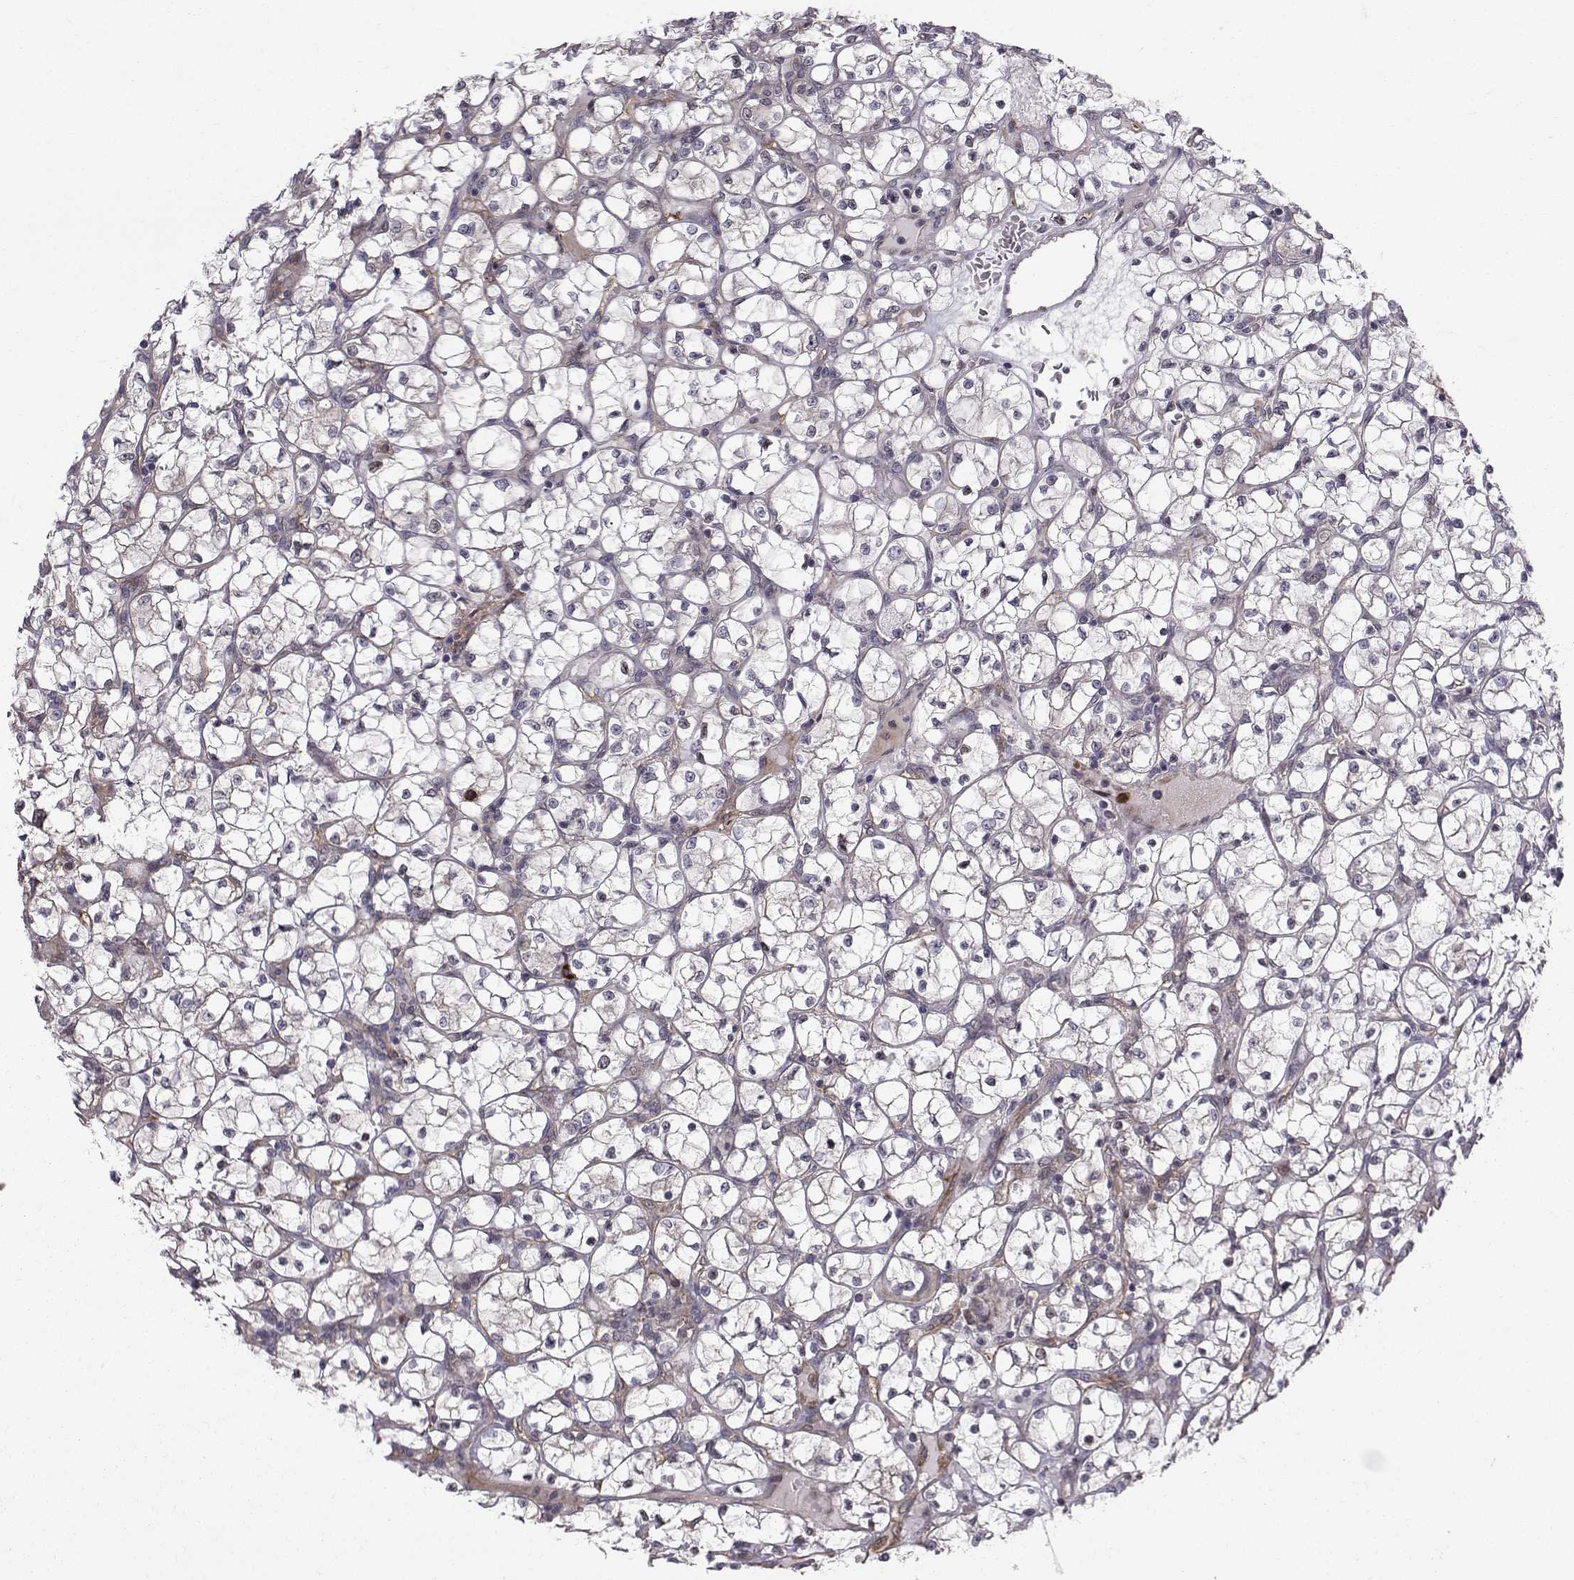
{"staining": {"intensity": "negative", "quantity": "none", "location": "none"}, "tissue": "renal cancer", "cell_type": "Tumor cells", "image_type": "cancer", "snomed": [{"axis": "morphology", "description": "Adenocarcinoma, NOS"}, {"axis": "topography", "description": "Kidney"}], "caption": "Tumor cells show no significant protein expression in renal cancer.", "gene": "HSP90AB1", "patient": {"sex": "female", "age": 64}}